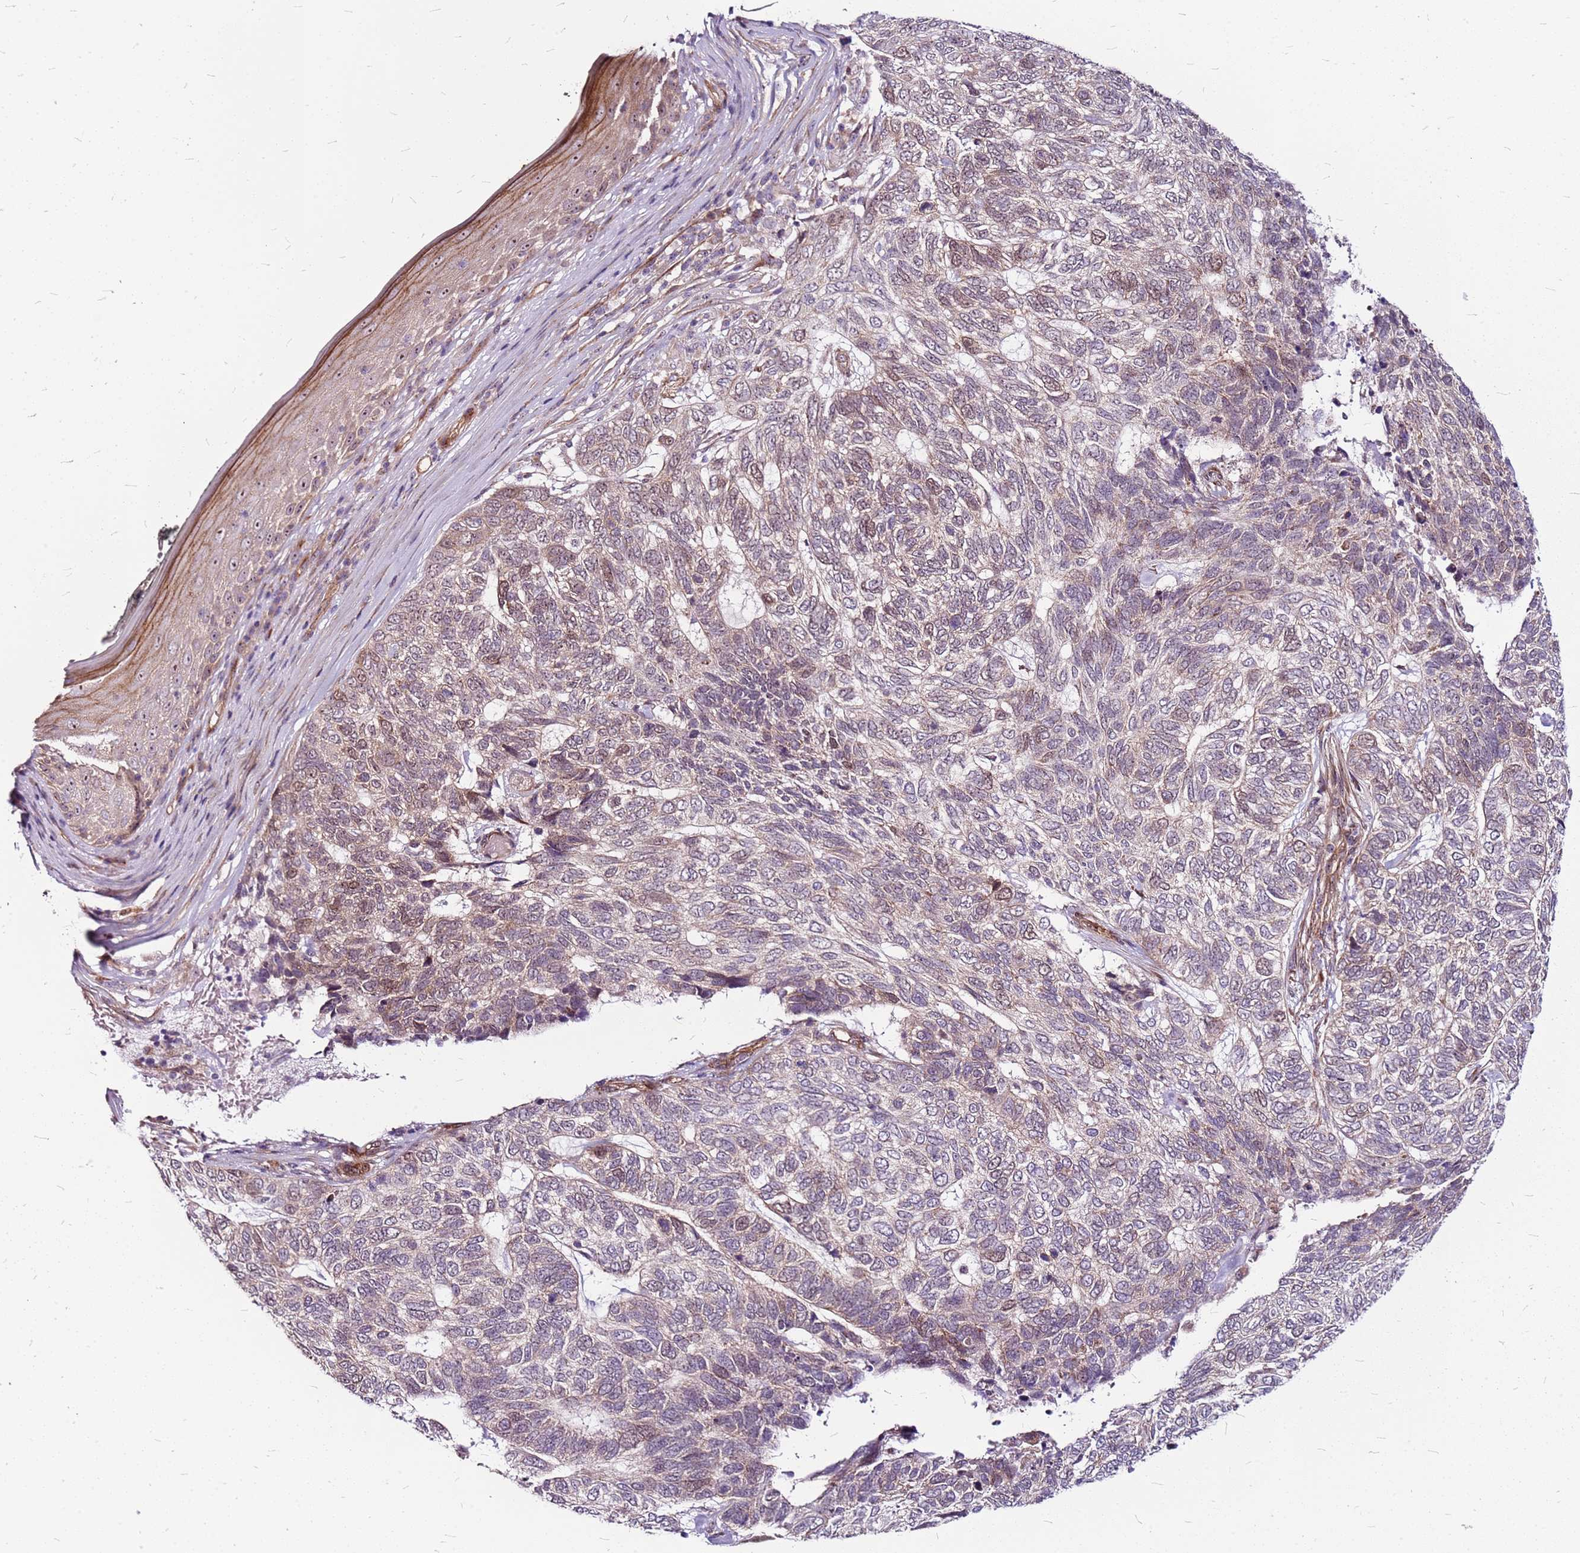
{"staining": {"intensity": "weak", "quantity": "<25%", "location": "cytoplasmic/membranous,nuclear"}, "tissue": "skin cancer", "cell_type": "Tumor cells", "image_type": "cancer", "snomed": [{"axis": "morphology", "description": "Basal cell carcinoma"}, {"axis": "topography", "description": "Skin"}], "caption": "DAB (3,3'-diaminobenzidine) immunohistochemical staining of skin cancer demonstrates no significant positivity in tumor cells.", "gene": "TOPAZ1", "patient": {"sex": "female", "age": 65}}